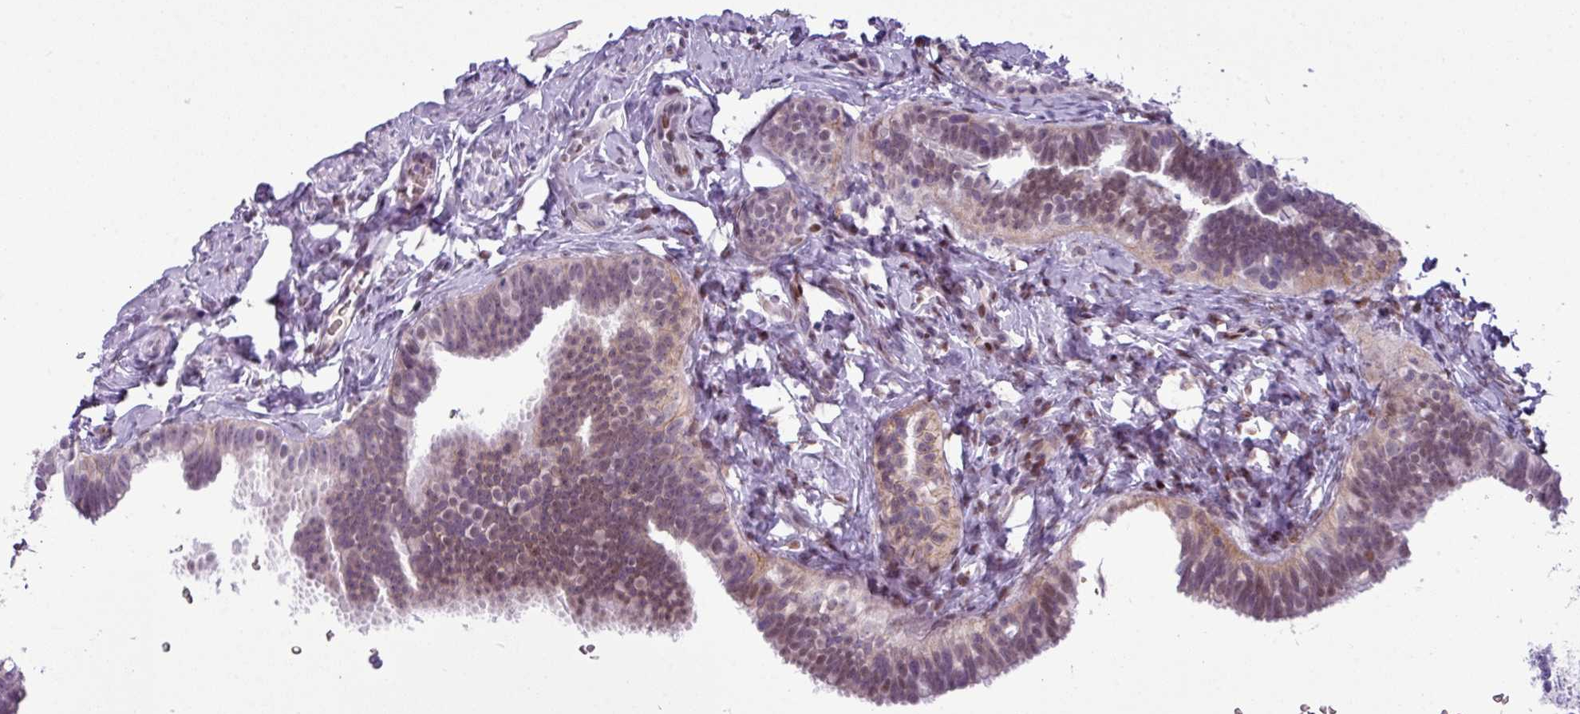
{"staining": {"intensity": "weak", "quantity": "<25%", "location": "cytoplasmic/membranous"}, "tissue": "fallopian tube", "cell_type": "Glandular cells", "image_type": "normal", "snomed": [{"axis": "morphology", "description": "Normal tissue, NOS"}, {"axis": "topography", "description": "Fallopian tube"}], "caption": "Normal fallopian tube was stained to show a protein in brown. There is no significant positivity in glandular cells.", "gene": "SLC66A2", "patient": {"sex": "female", "age": 65}}